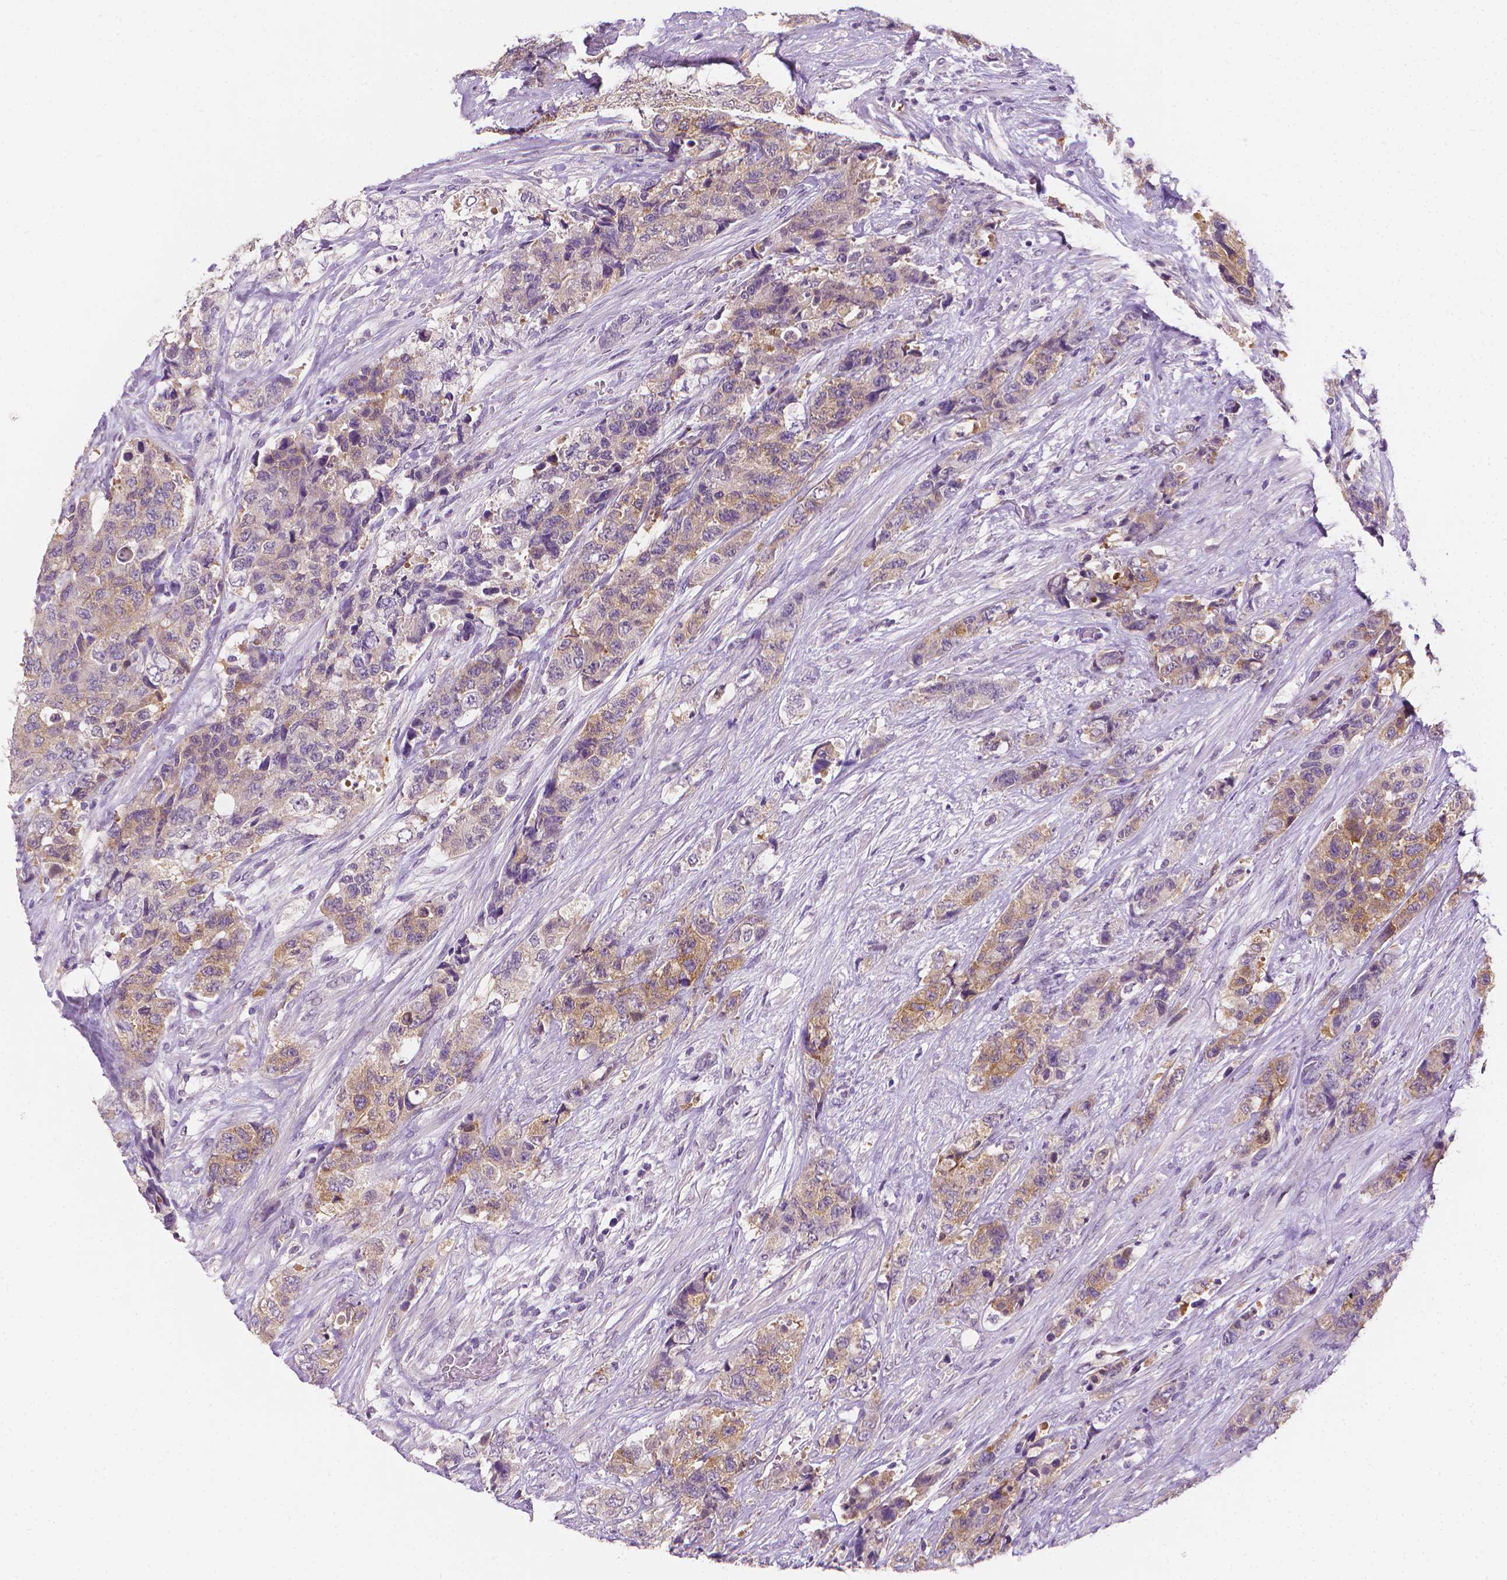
{"staining": {"intensity": "moderate", "quantity": "25%-75%", "location": "cytoplasmic/membranous"}, "tissue": "urothelial cancer", "cell_type": "Tumor cells", "image_type": "cancer", "snomed": [{"axis": "morphology", "description": "Urothelial carcinoma, High grade"}, {"axis": "topography", "description": "Urinary bladder"}], "caption": "High-grade urothelial carcinoma tissue reveals moderate cytoplasmic/membranous positivity in about 25%-75% of tumor cells, visualized by immunohistochemistry. Ihc stains the protein of interest in brown and the nuclei are stained blue.", "gene": "FASN", "patient": {"sex": "female", "age": 78}}